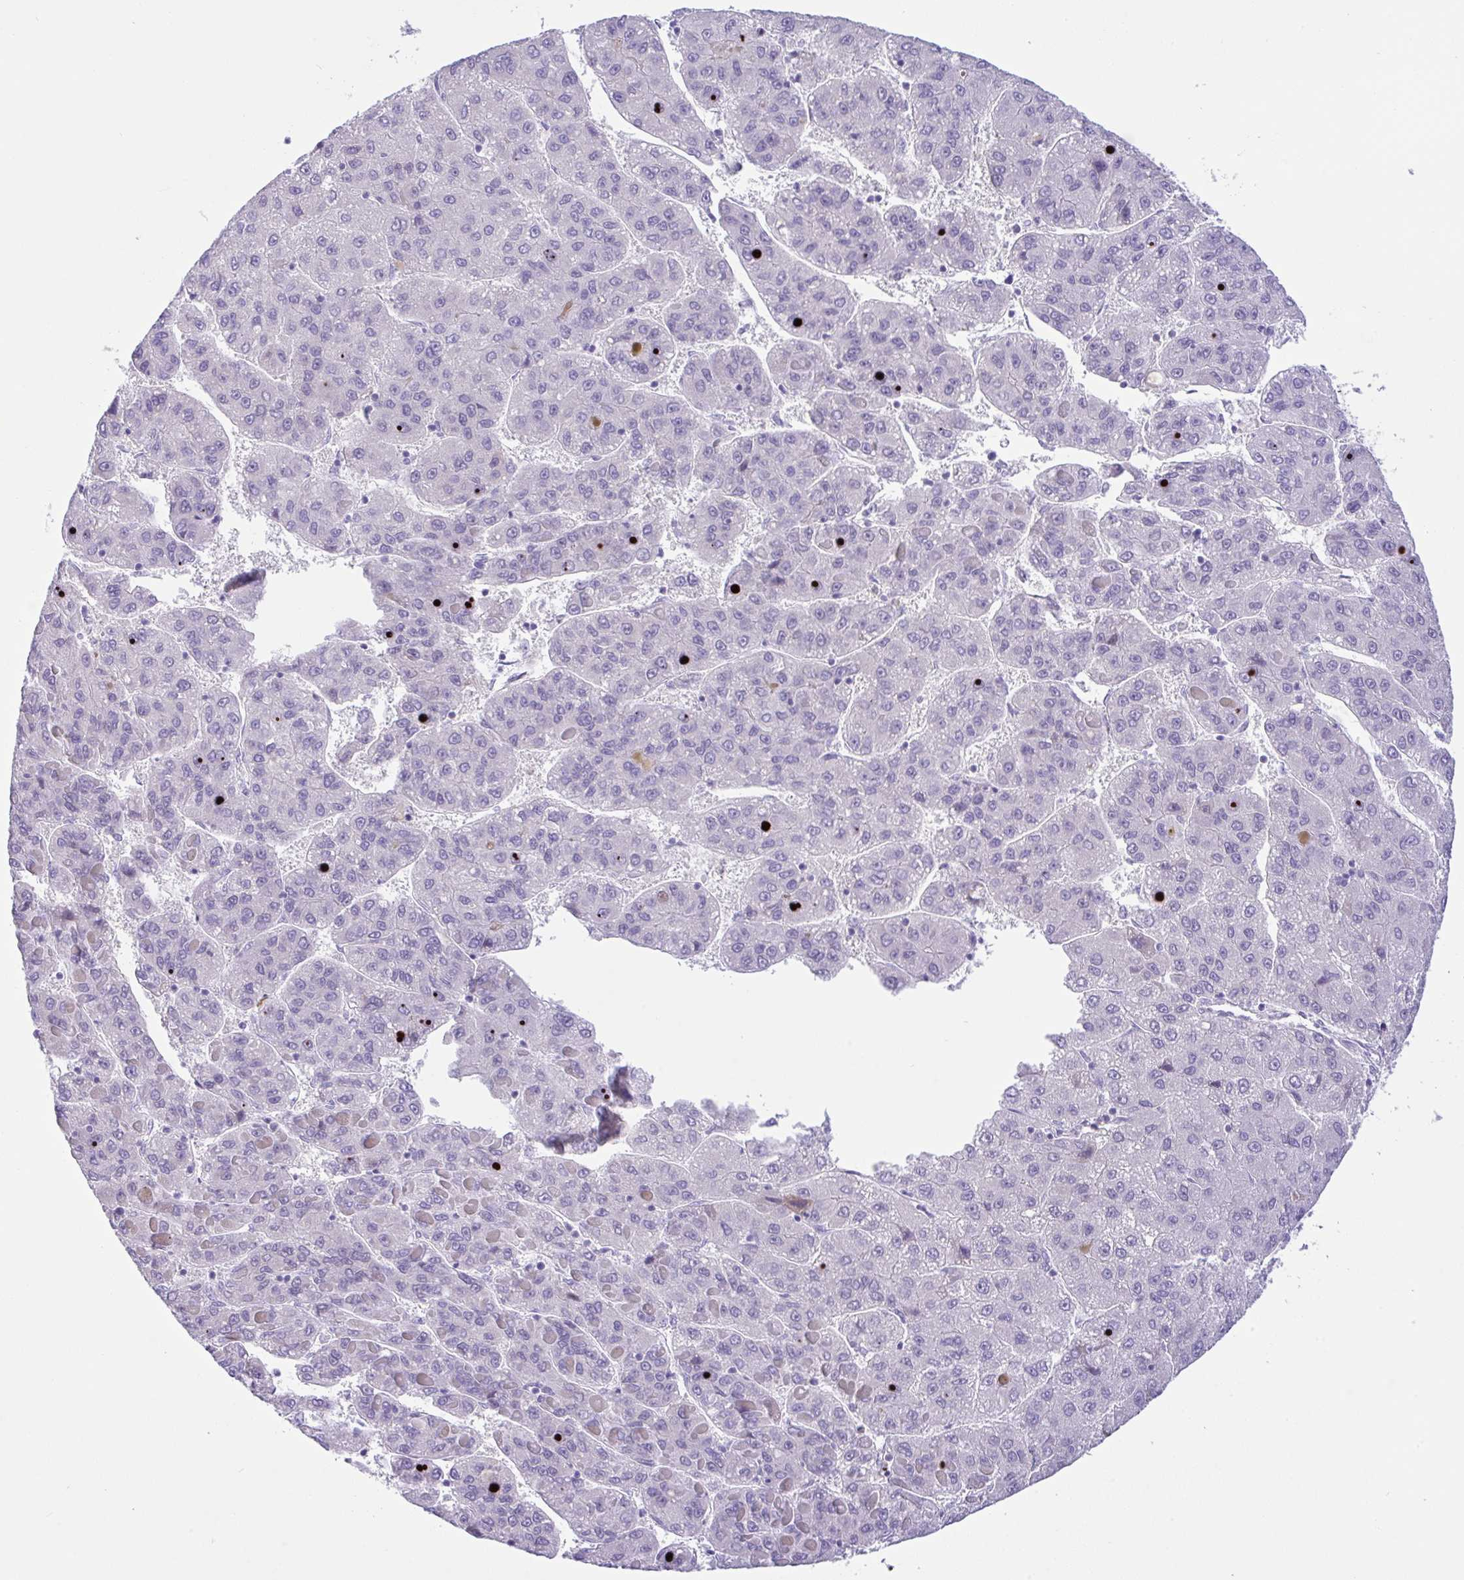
{"staining": {"intensity": "negative", "quantity": "none", "location": "none"}, "tissue": "liver cancer", "cell_type": "Tumor cells", "image_type": "cancer", "snomed": [{"axis": "morphology", "description": "Carcinoma, Hepatocellular, NOS"}, {"axis": "topography", "description": "Liver"}], "caption": "A high-resolution micrograph shows immunohistochemistry (IHC) staining of hepatocellular carcinoma (liver), which demonstrates no significant staining in tumor cells.", "gene": "NCF1", "patient": {"sex": "female", "age": 82}}